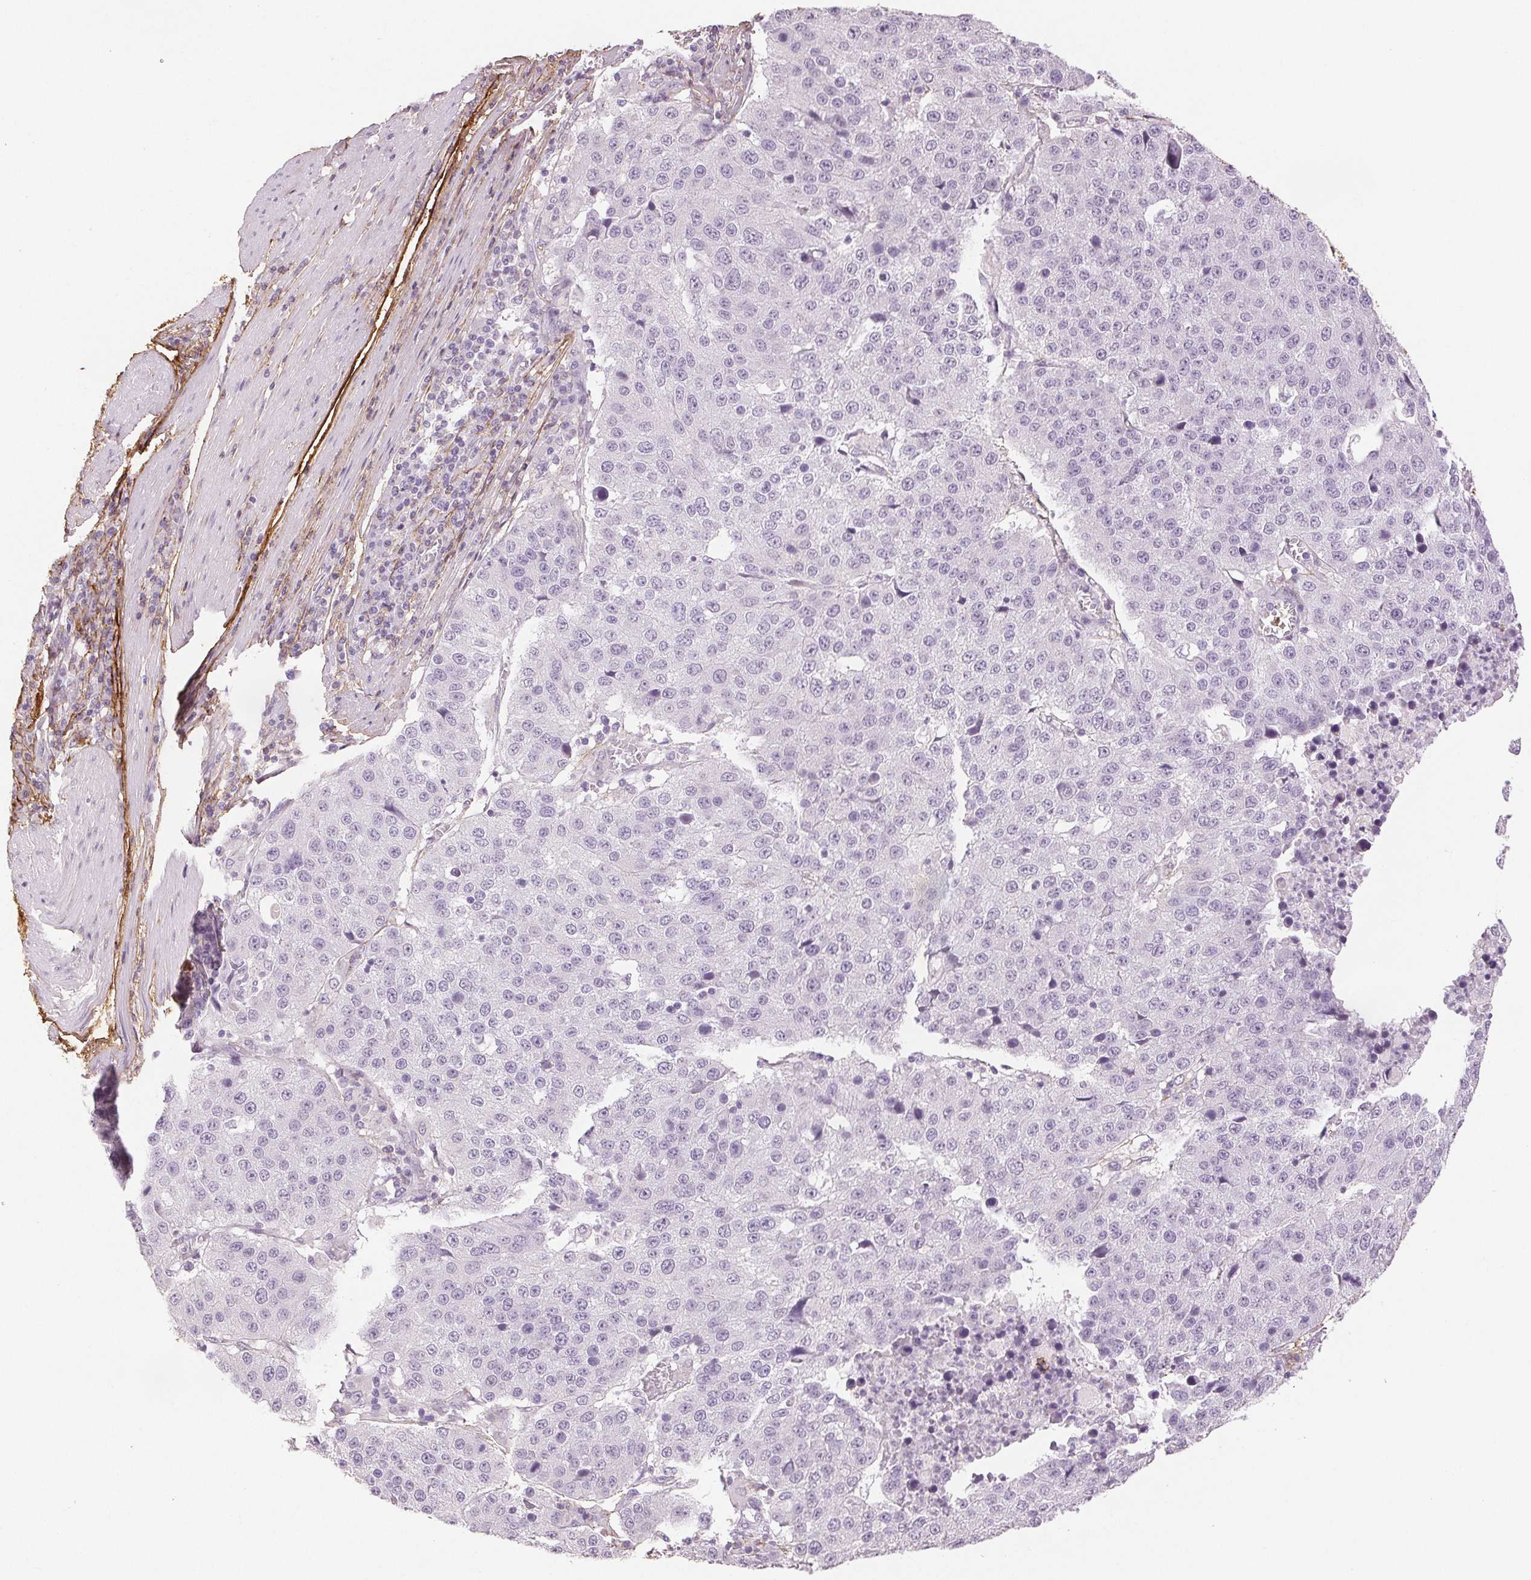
{"staining": {"intensity": "negative", "quantity": "none", "location": "none"}, "tissue": "stomach cancer", "cell_type": "Tumor cells", "image_type": "cancer", "snomed": [{"axis": "morphology", "description": "Adenocarcinoma, NOS"}, {"axis": "topography", "description": "Stomach"}], "caption": "DAB immunohistochemical staining of stomach cancer exhibits no significant positivity in tumor cells.", "gene": "FBN1", "patient": {"sex": "male", "age": 71}}